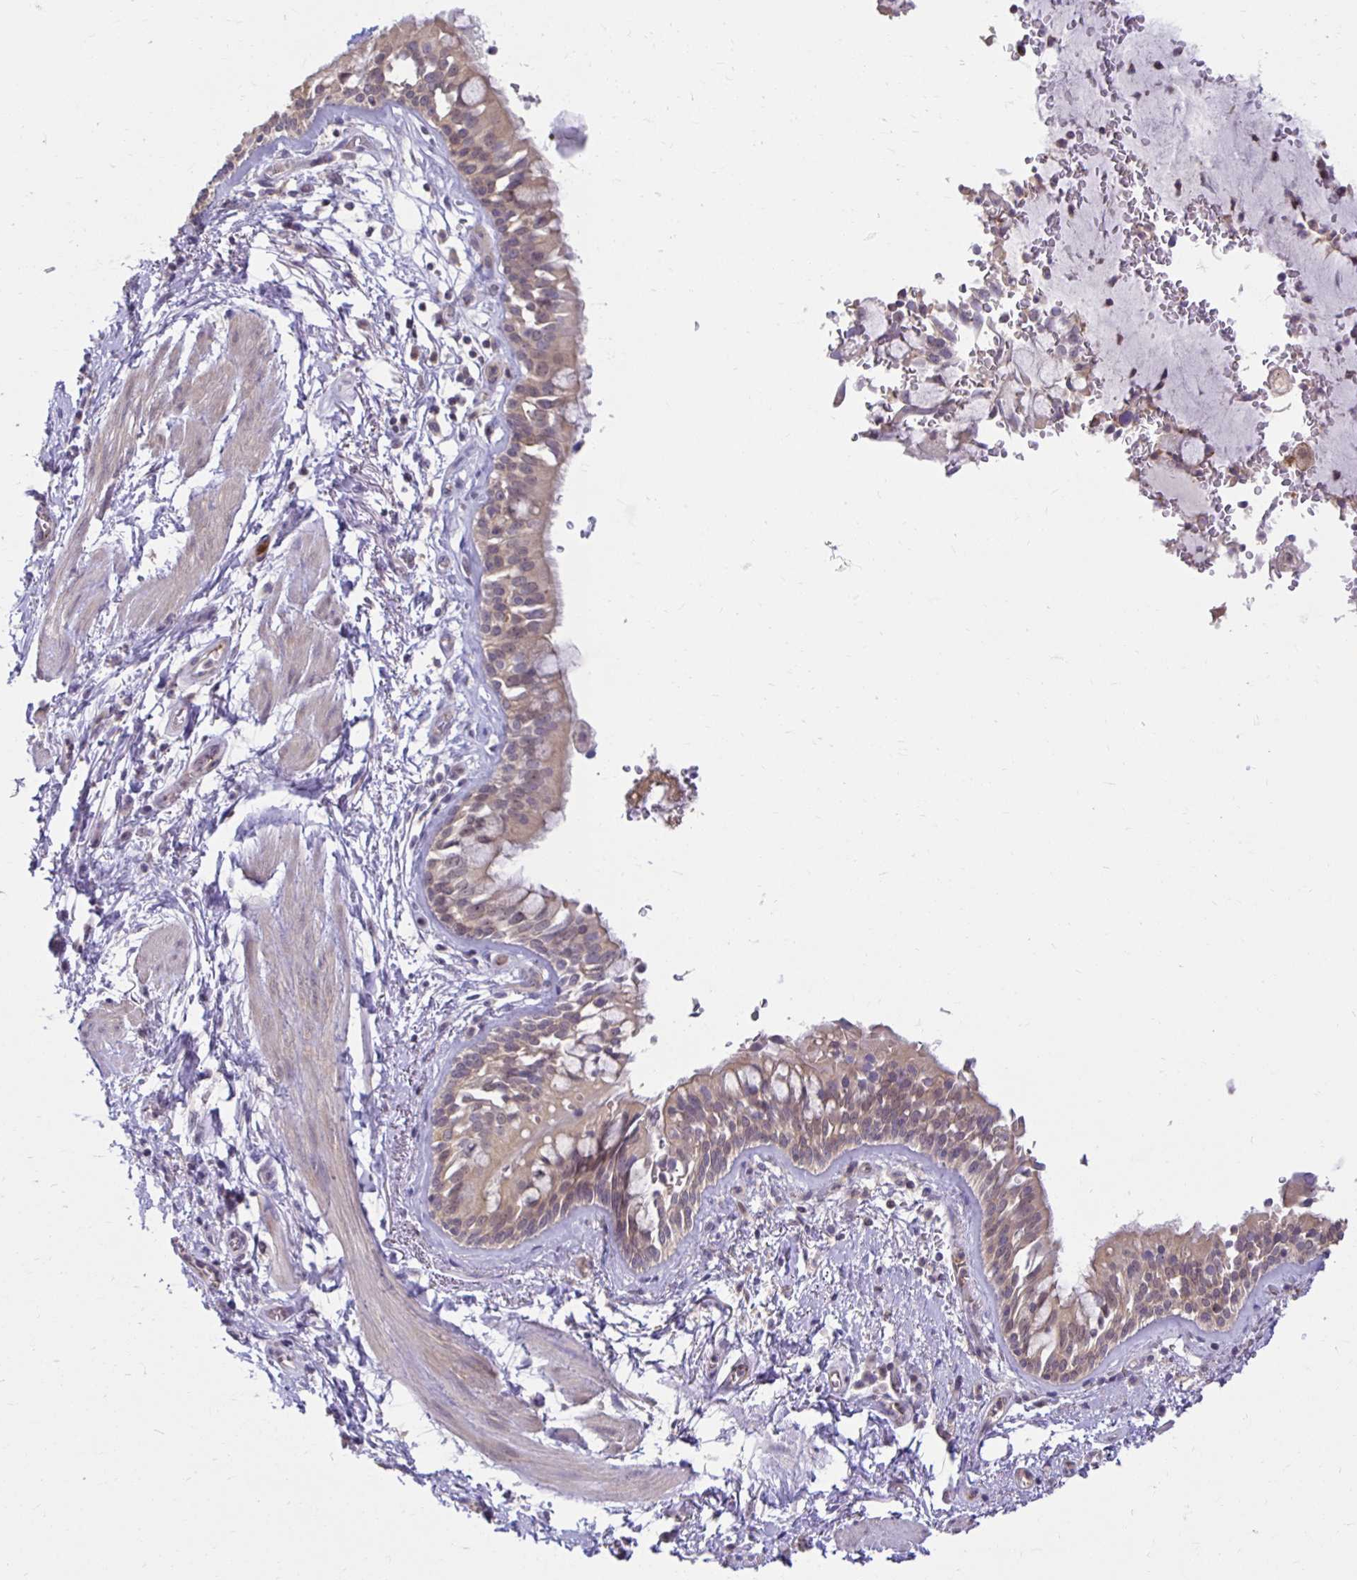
{"staining": {"intensity": "negative", "quantity": "none", "location": "none"}, "tissue": "adipose tissue", "cell_type": "Adipocytes", "image_type": "normal", "snomed": [{"axis": "morphology", "description": "Normal tissue, NOS"}, {"axis": "morphology", "description": "Degeneration, NOS"}, {"axis": "topography", "description": "Cartilage tissue"}, {"axis": "topography", "description": "Lung"}], "caption": "This is an immunohistochemistry (IHC) micrograph of unremarkable human adipose tissue. There is no positivity in adipocytes.", "gene": "MIEN1", "patient": {"sex": "female", "age": 61}}